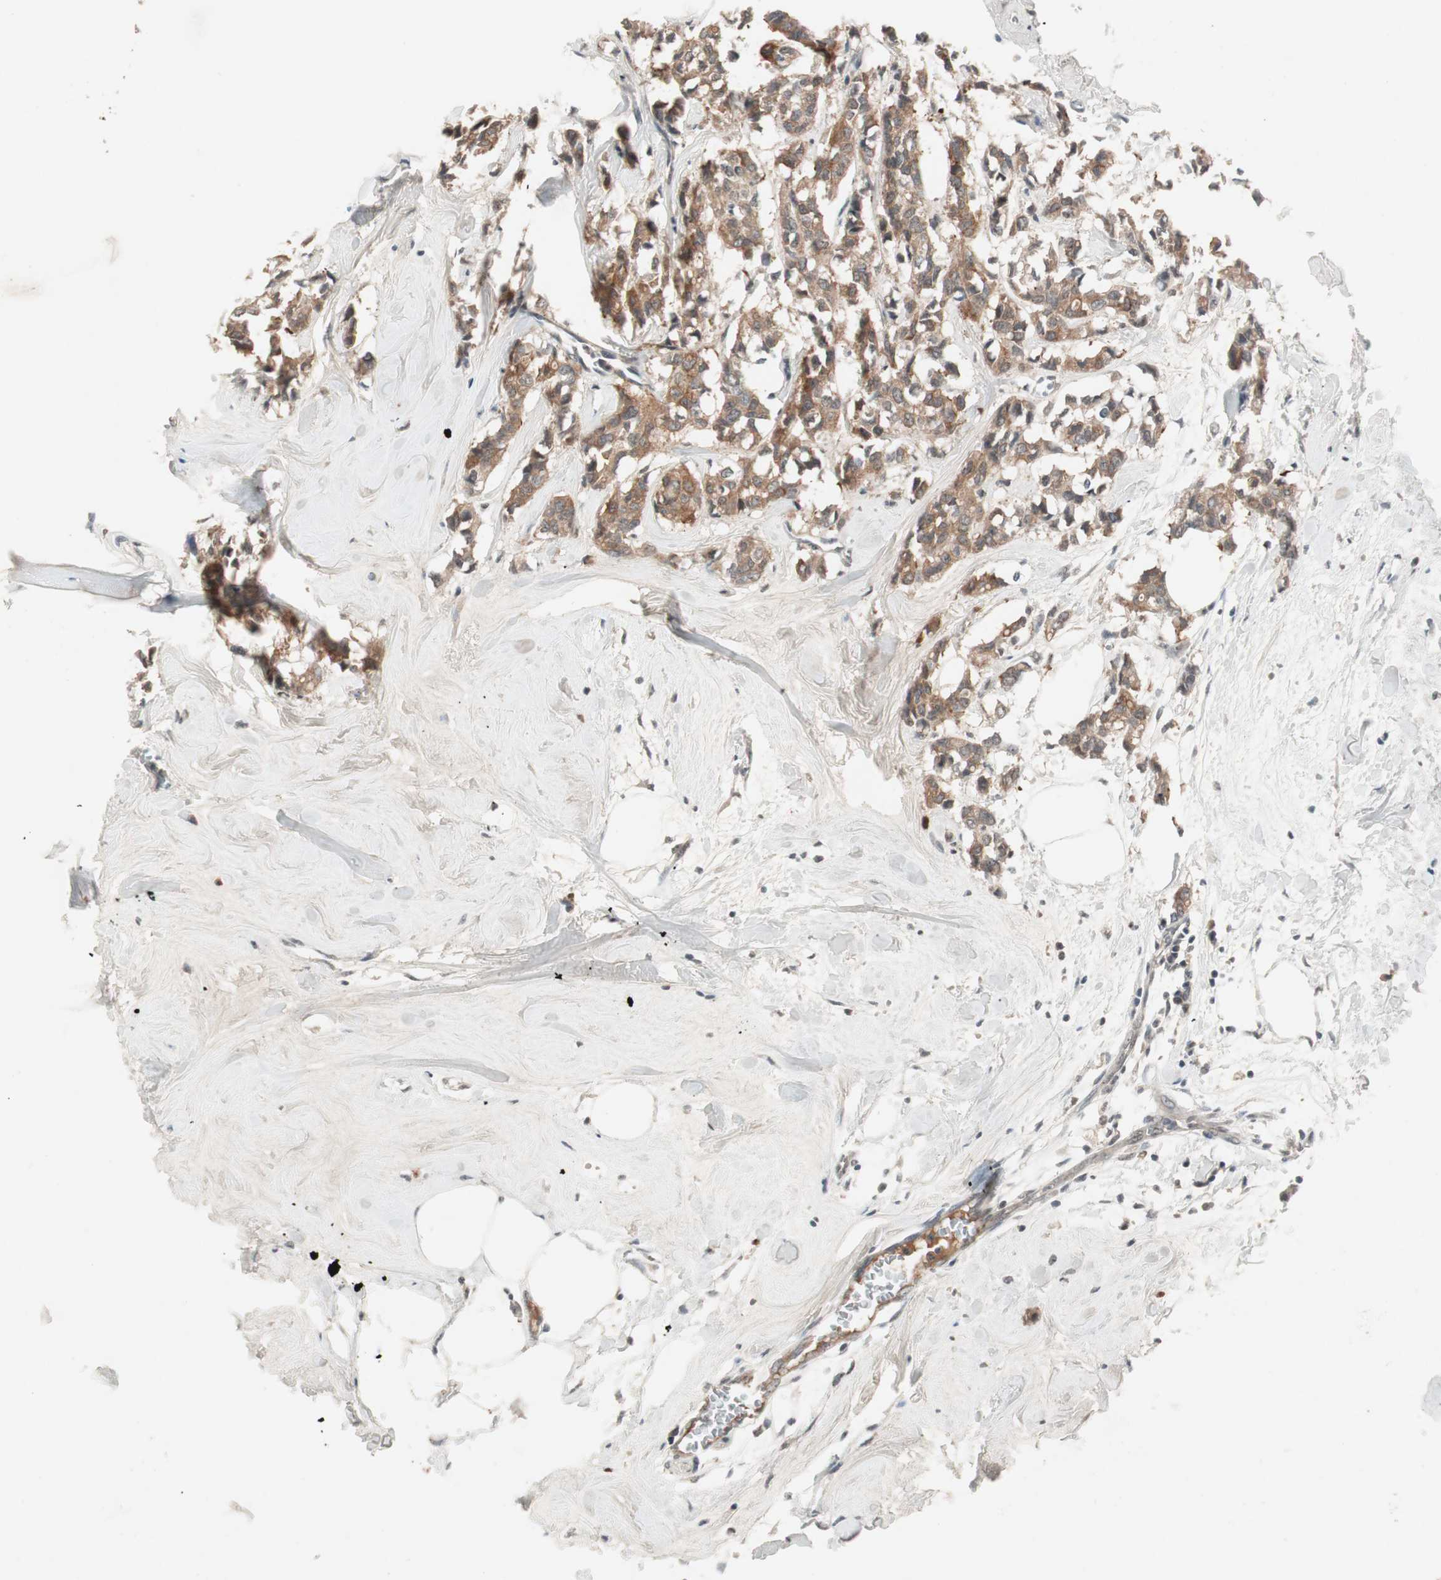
{"staining": {"intensity": "moderate", "quantity": ">75%", "location": "cytoplasmic/membranous"}, "tissue": "breast cancer", "cell_type": "Tumor cells", "image_type": "cancer", "snomed": [{"axis": "morphology", "description": "Duct carcinoma"}, {"axis": "topography", "description": "Breast"}], "caption": "An immunohistochemistry (IHC) micrograph of tumor tissue is shown. Protein staining in brown shows moderate cytoplasmic/membranous positivity in breast infiltrating ductal carcinoma within tumor cells.", "gene": "NFRKB", "patient": {"sex": "female", "age": 84}}